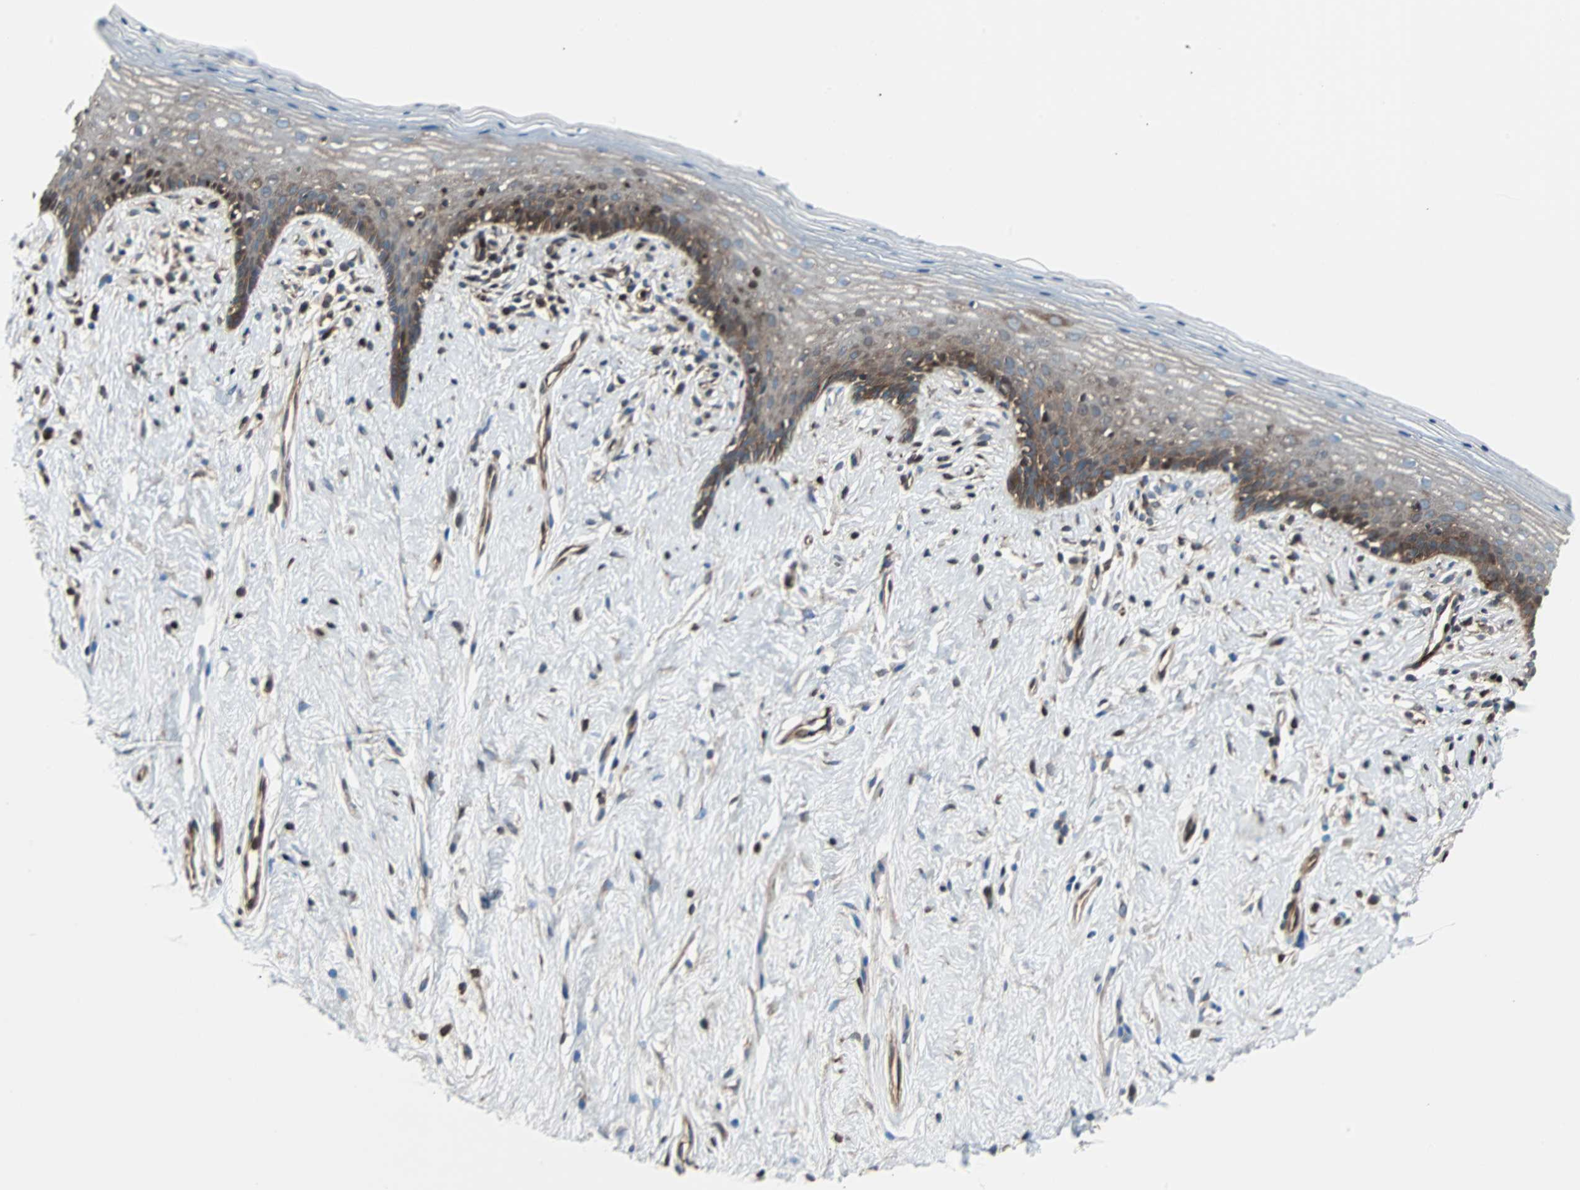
{"staining": {"intensity": "moderate", "quantity": "25%-75%", "location": "cytoplasmic/membranous"}, "tissue": "vagina", "cell_type": "Squamous epithelial cells", "image_type": "normal", "snomed": [{"axis": "morphology", "description": "Normal tissue, NOS"}, {"axis": "topography", "description": "Vagina"}], "caption": "Immunohistochemistry (IHC) staining of normal vagina, which displays medium levels of moderate cytoplasmic/membranous positivity in about 25%-75% of squamous epithelial cells indicating moderate cytoplasmic/membranous protein expression. The staining was performed using DAB (brown) for protein detection and nuclei were counterstained in hematoxylin (blue).", "gene": "RELA", "patient": {"sex": "female", "age": 44}}